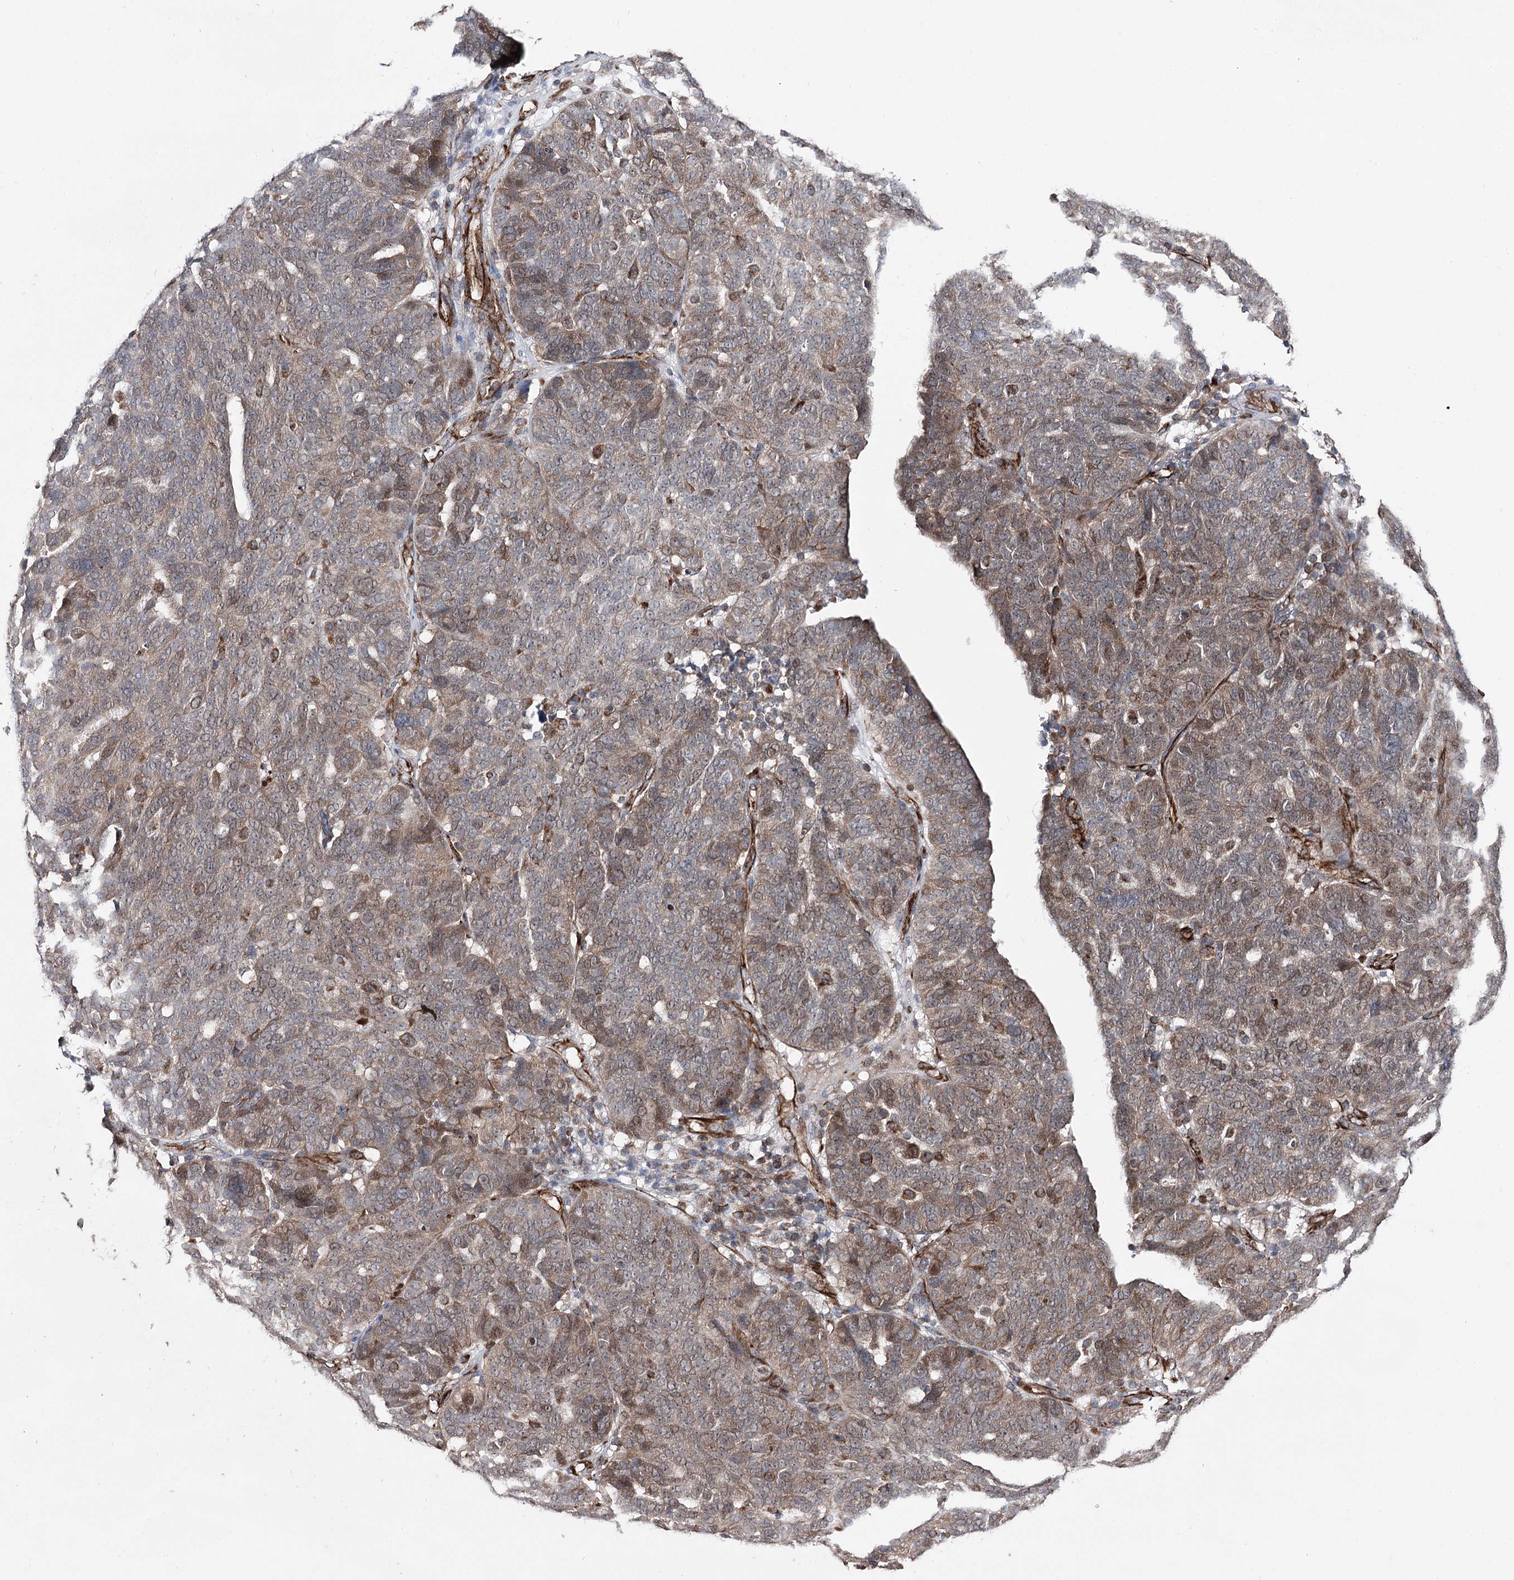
{"staining": {"intensity": "moderate", "quantity": "<25%", "location": "cytoplasmic/membranous,nuclear"}, "tissue": "ovarian cancer", "cell_type": "Tumor cells", "image_type": "cancer", "snomed": [{"axis": "morphology", "description": "Cystadenocarcinoma, serous, NOS"}, {"axis": "topography", "description": "Ovary"}], "caption": "Ovarian serous cystadenocarcinoma stained with a protein marker exhibits moderate staining in tumor cells.", "gene": "MIB1", "patient": {"sex": "female", "age": 59}}